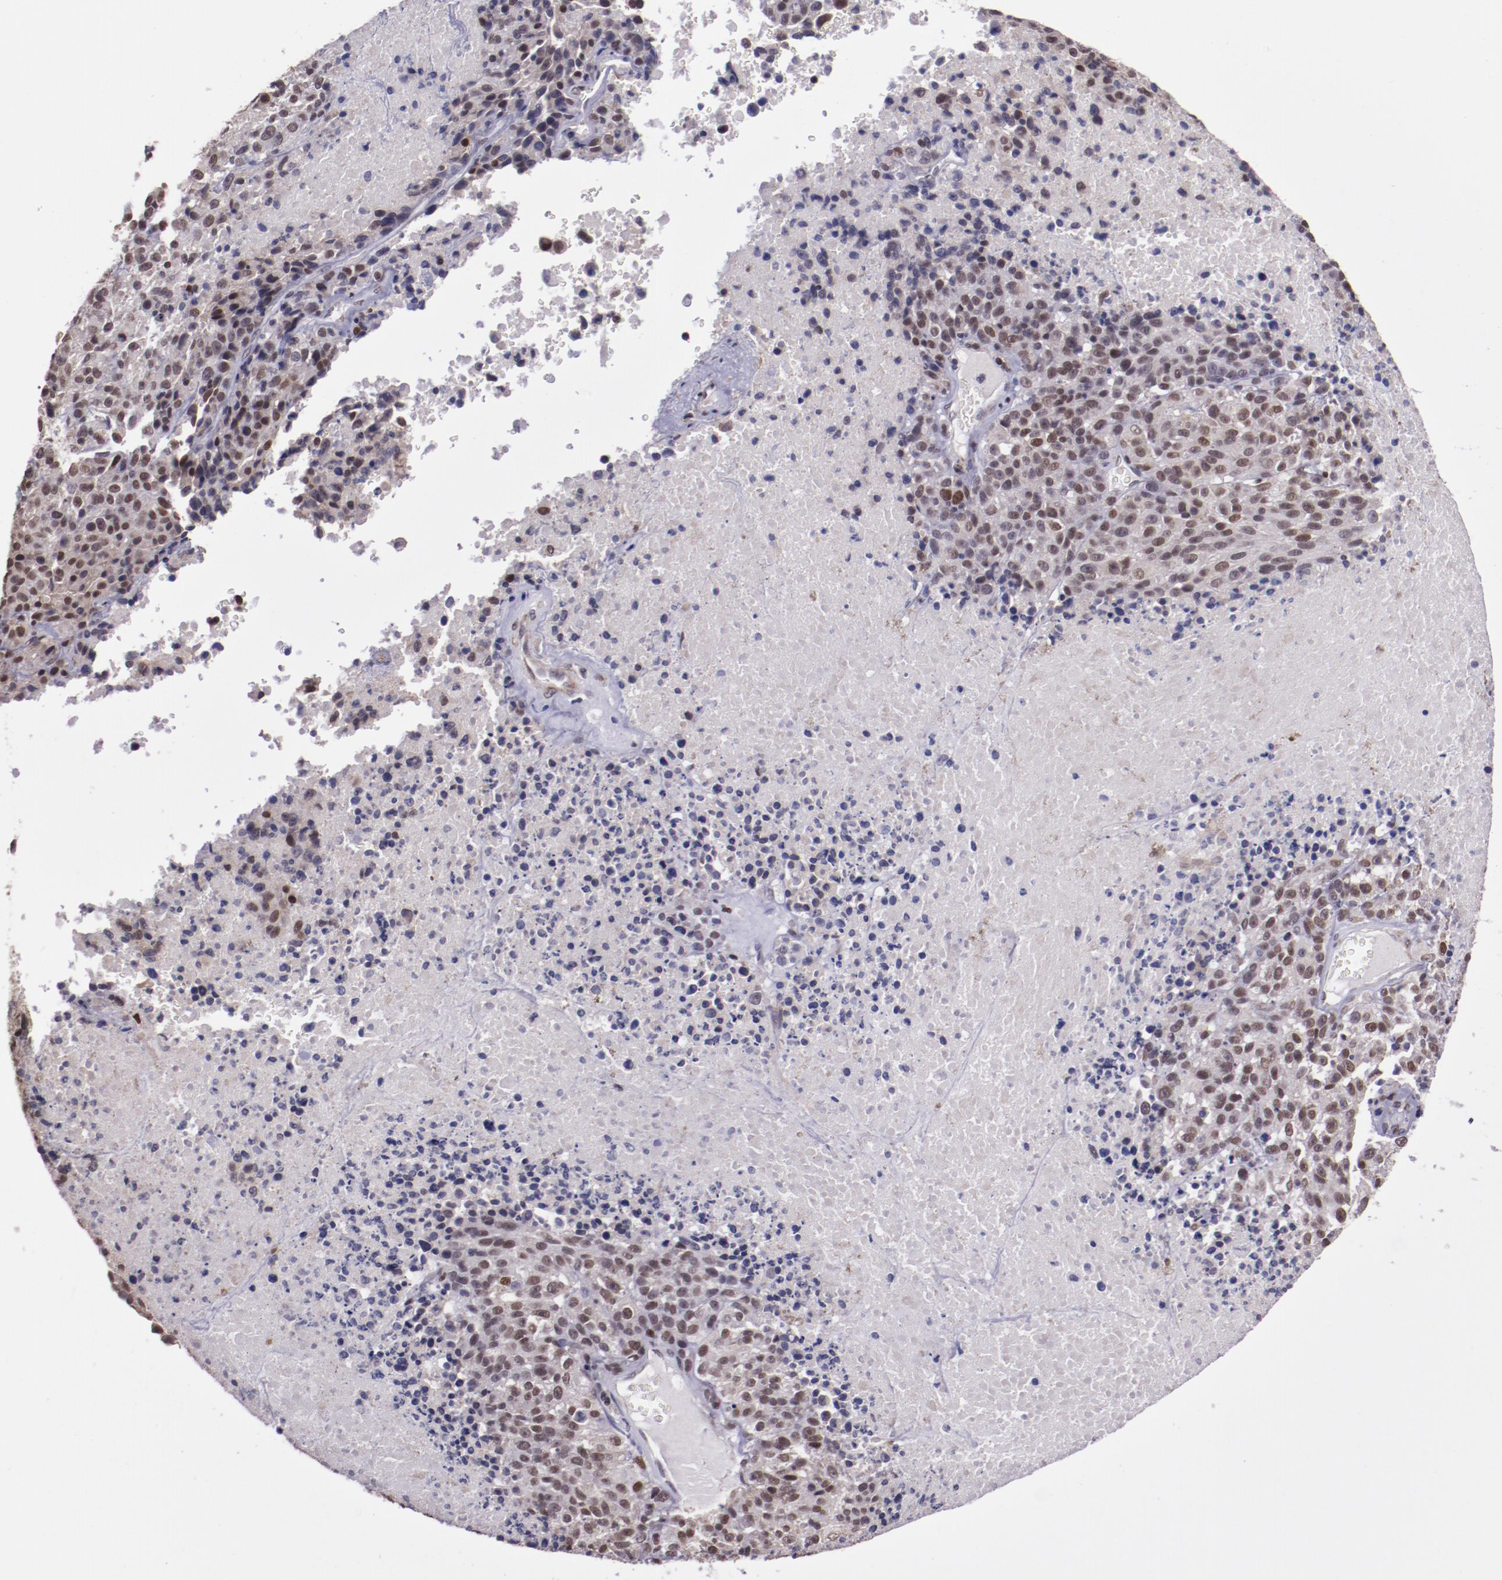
{"staining": {"intensity": "moderate", "quantity": ">75%", "location": "nuclear"}, "tissue": "melanoma", "cell_type": "Tumor cells", "image_type": "cancer", "snomed": [{"axis": "morphology", "description": "Malignant melanoma, Metastatic site"}, {"axis": "topography", "description": "Cerebral cortex"}], "caption": "Protein expression by immunohistochemistry (IHC) displays moderate nuclear staining in about >75% of tumor cells in melanoma. Ihc stains the protein in brown and the nuclei are stained blue.", "gene": "ELF1", "patient": {"sex": "female", "age": 52}}